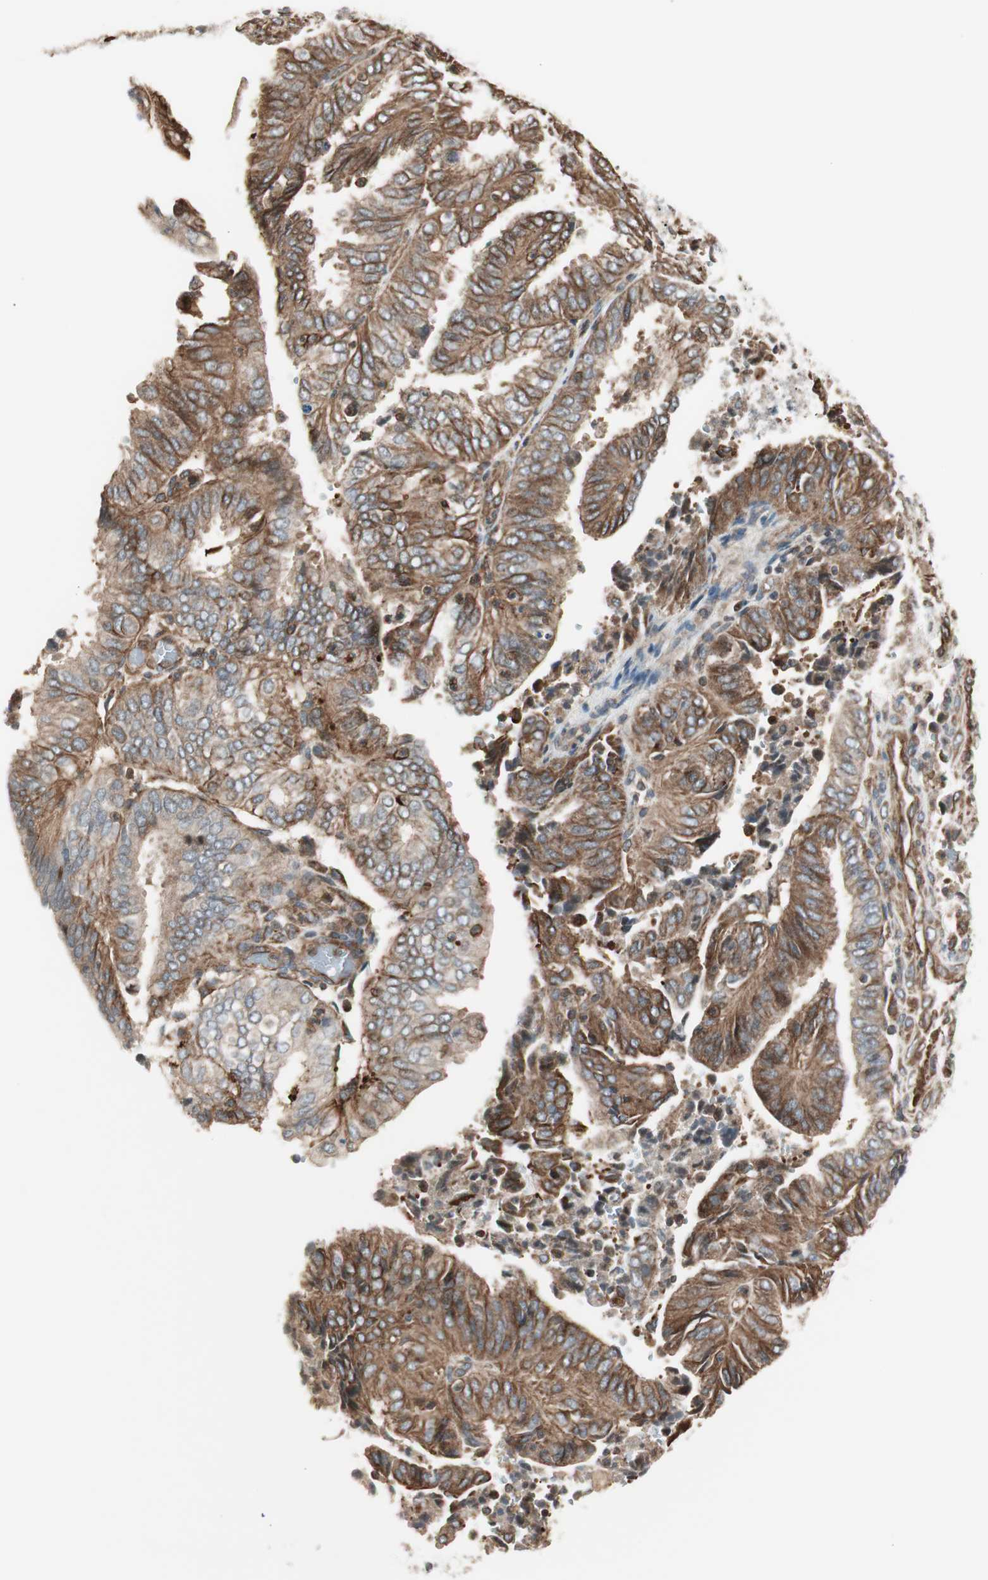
{"staining": {"intensity": "moderate", "quantity": ">75%", "location": "cytoplasmic/membranous"}, "tissue": "endometrial cancer", "cell_type": "Tumor cells", "image_type": "cancer", "snomed": [{"axis": "morphology", "description": "Adenocarcinoma, NOS"}, {"axis": "topography", "description": "Uterus"}], "caption": "Moderate cytoplasmic/membranous expression for a protein is seen in about >75% of tumor cells of endometrial cancer (adenocarcinoma) using immunohistochemistry (IHC).", "gene": "MAD2L2", "patient": {"sex": "female", "age": 60}}